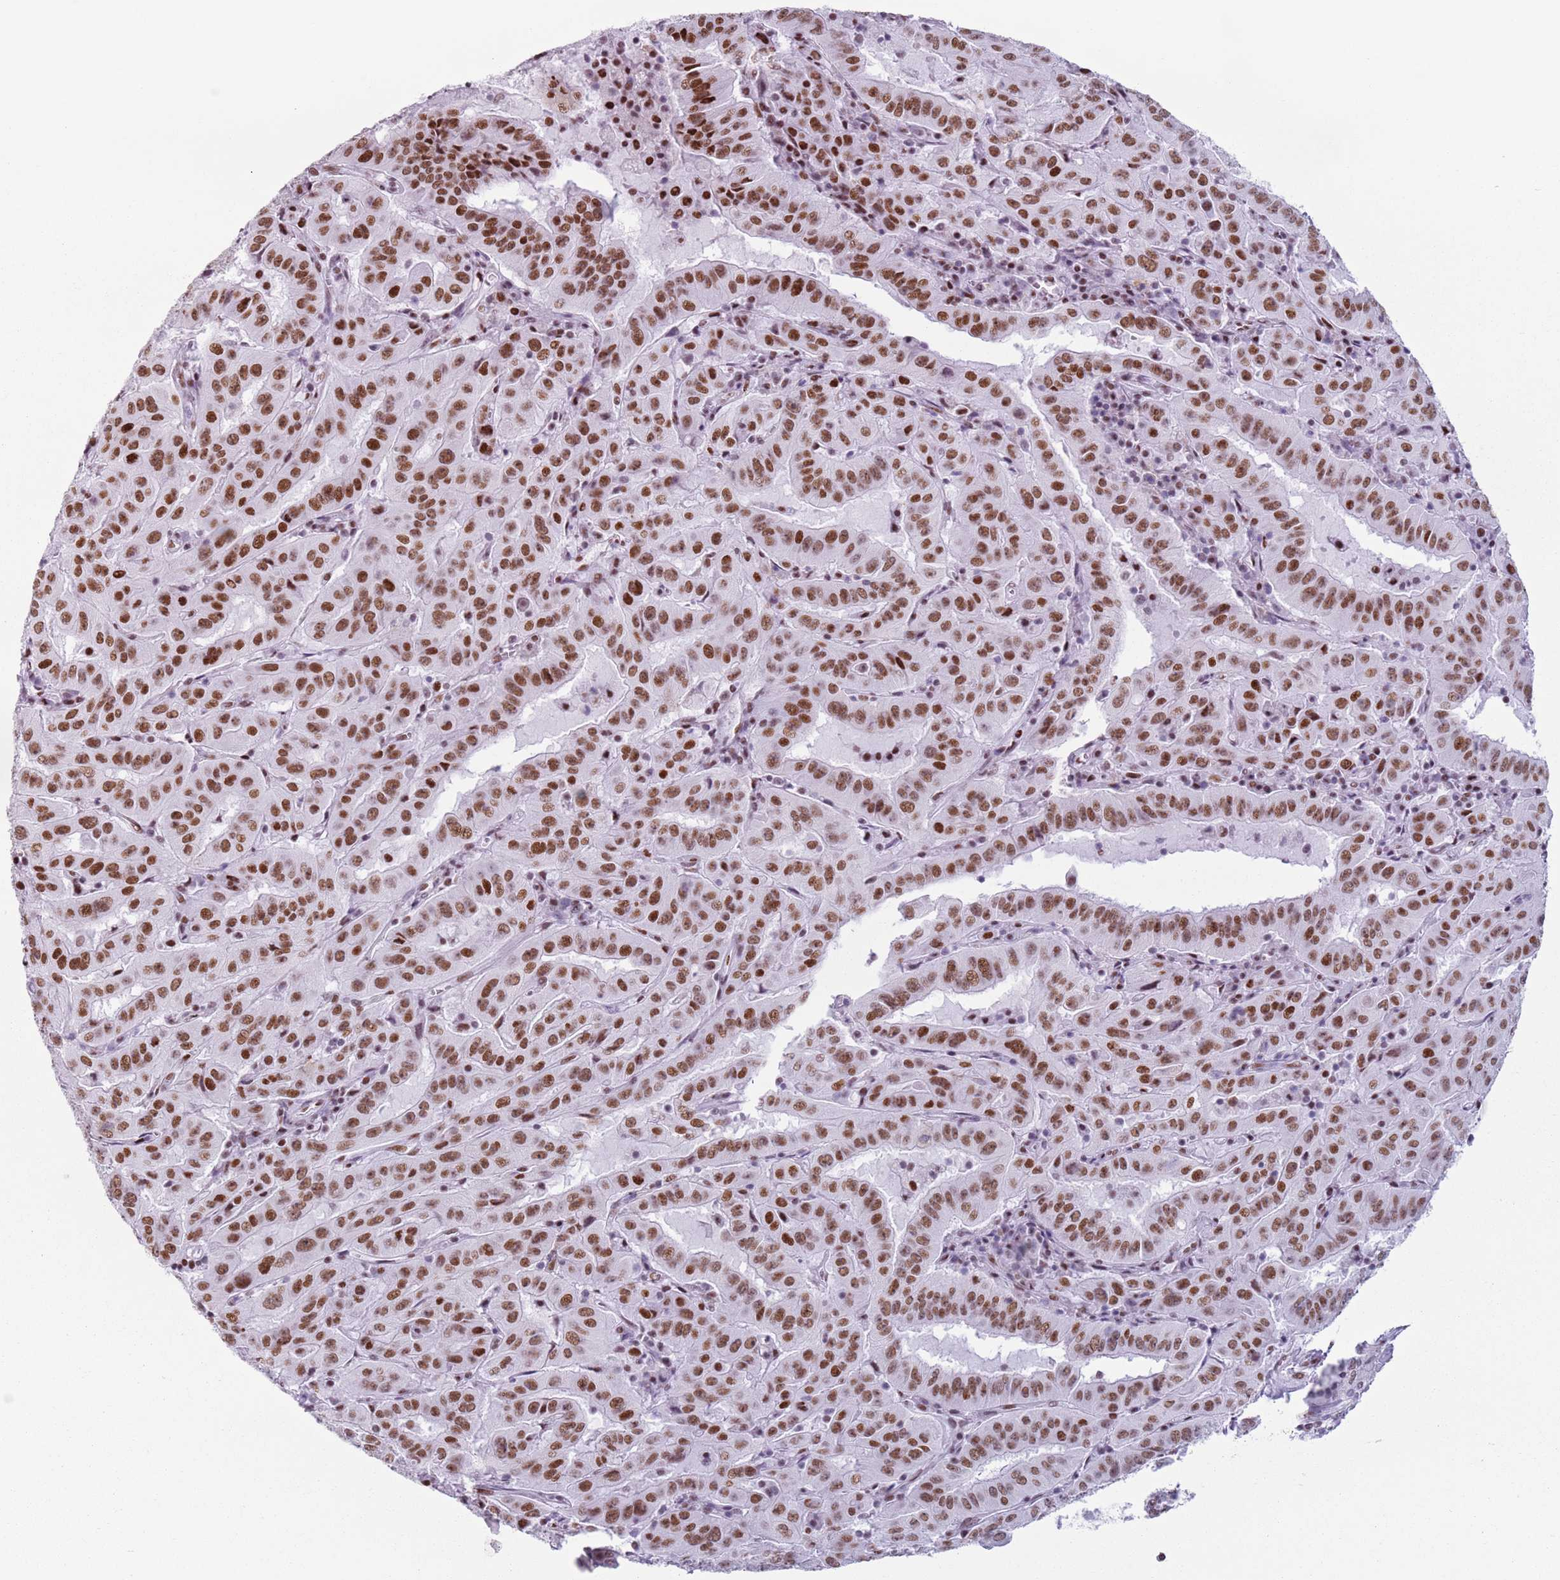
{"staining": {"intensity": "moderate", "quantity": ">75%", "location": "nuclear"}, "tissue": "pancreatic cancer", "cell_type": "Tumor cells", "image_type": "cancer", "snomed": [{"axis": "morphology", "description": "Adenocarcinoma, NOS"}, {"axis": "topography", "description": "Pancreas"}], "caption": "A micrograph of human pancreatic cancer stained for a protein demonstrates moderate nuclear brown staining in tumor cells.", "gene": "FAM104B", "patient": {"sex": "male", "age": 63}}